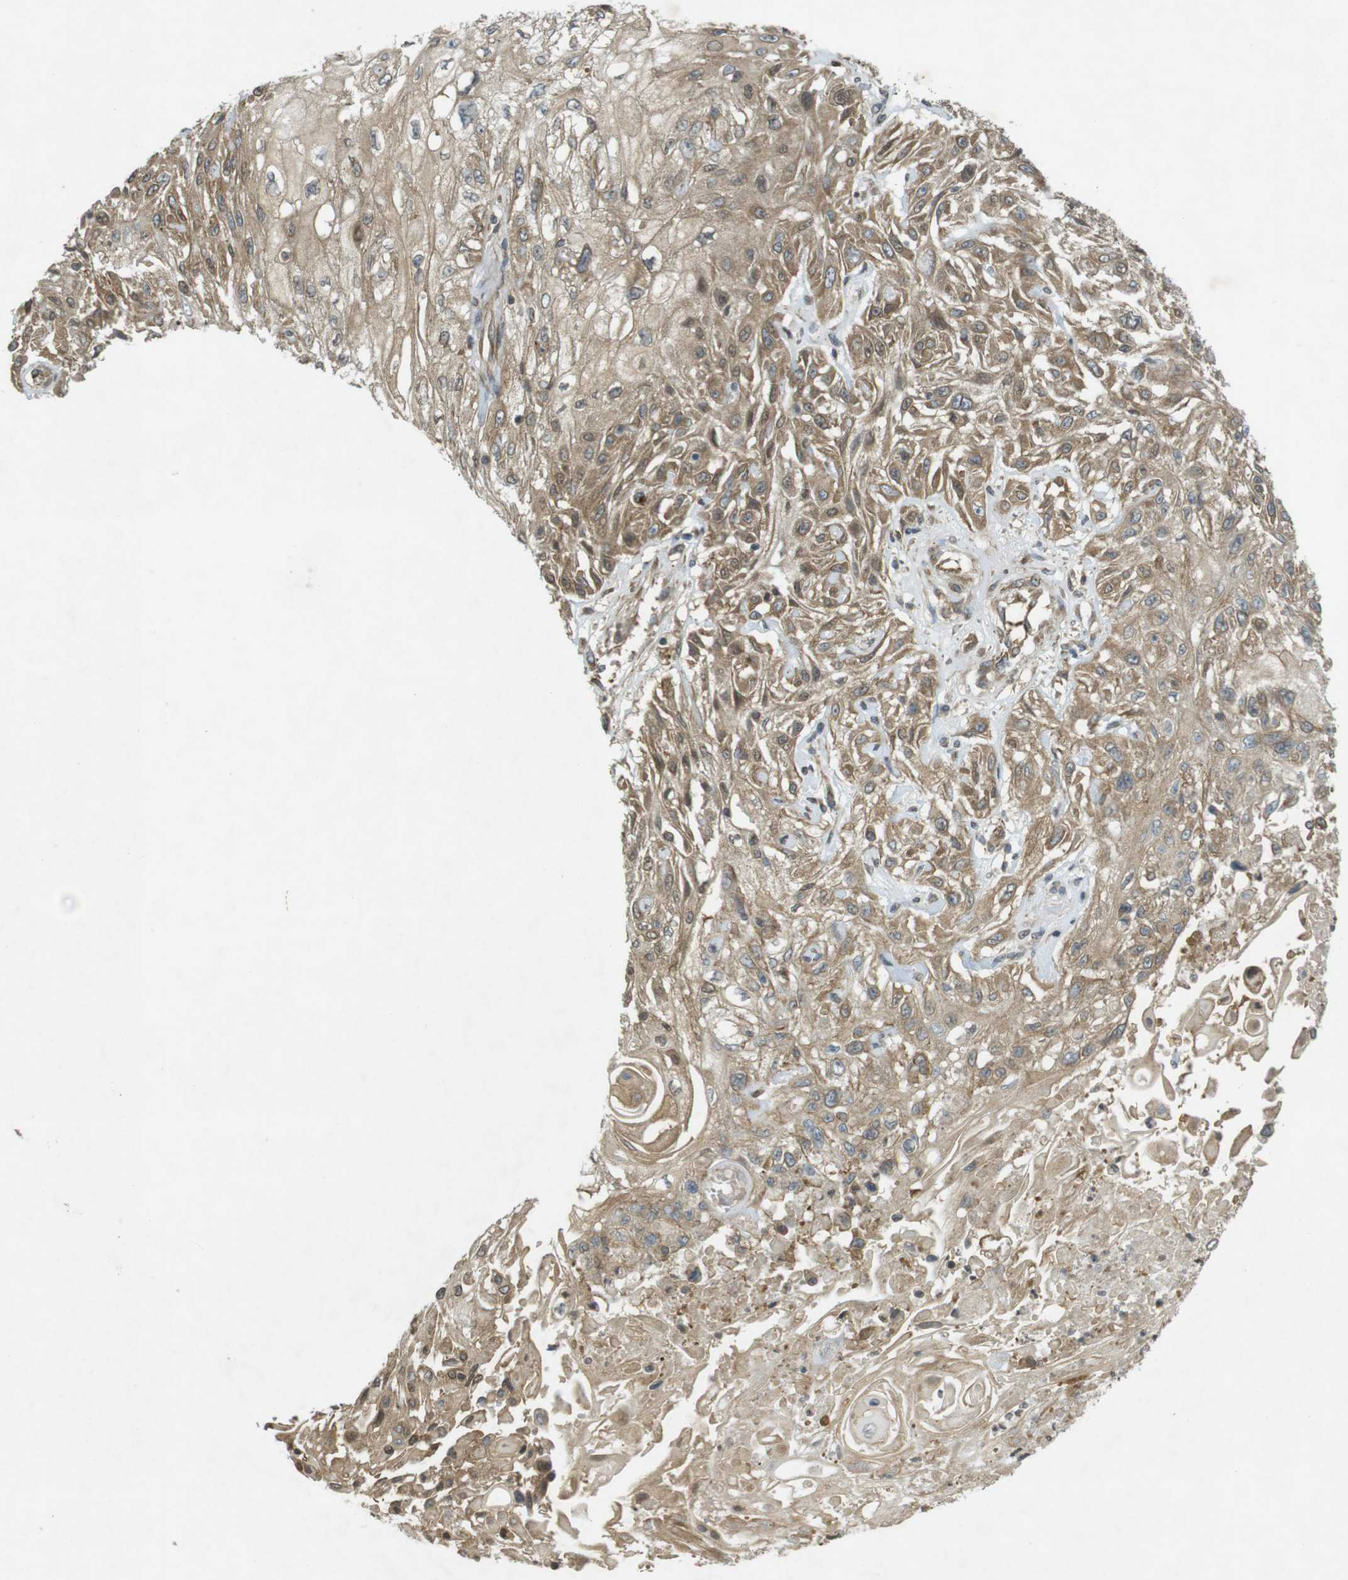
{"staining": {"intensity": "moderate", "quantity": ">75%", "location": "cytoplasmic/membranous"}, "tissue": "skin cancer", "cell_type": "Tumor cells", "image_type": "cancer", "snomed": [{"axis": "morphology", "description": "Squamous cell carcinoma, NOS"}, {"axis": "topography", "description": "Skin"}], "caption": "Immunohistochemistry photomicrograph of squamous cell carcinoma (skin) stained for a protein (brown), which demonstrates medium levels of moderate cytoplasmic/membranous staining in approximately >75% of tumor cells.", "gene": "KIF5B", "patient": {"sex": "male", "age": 75}}